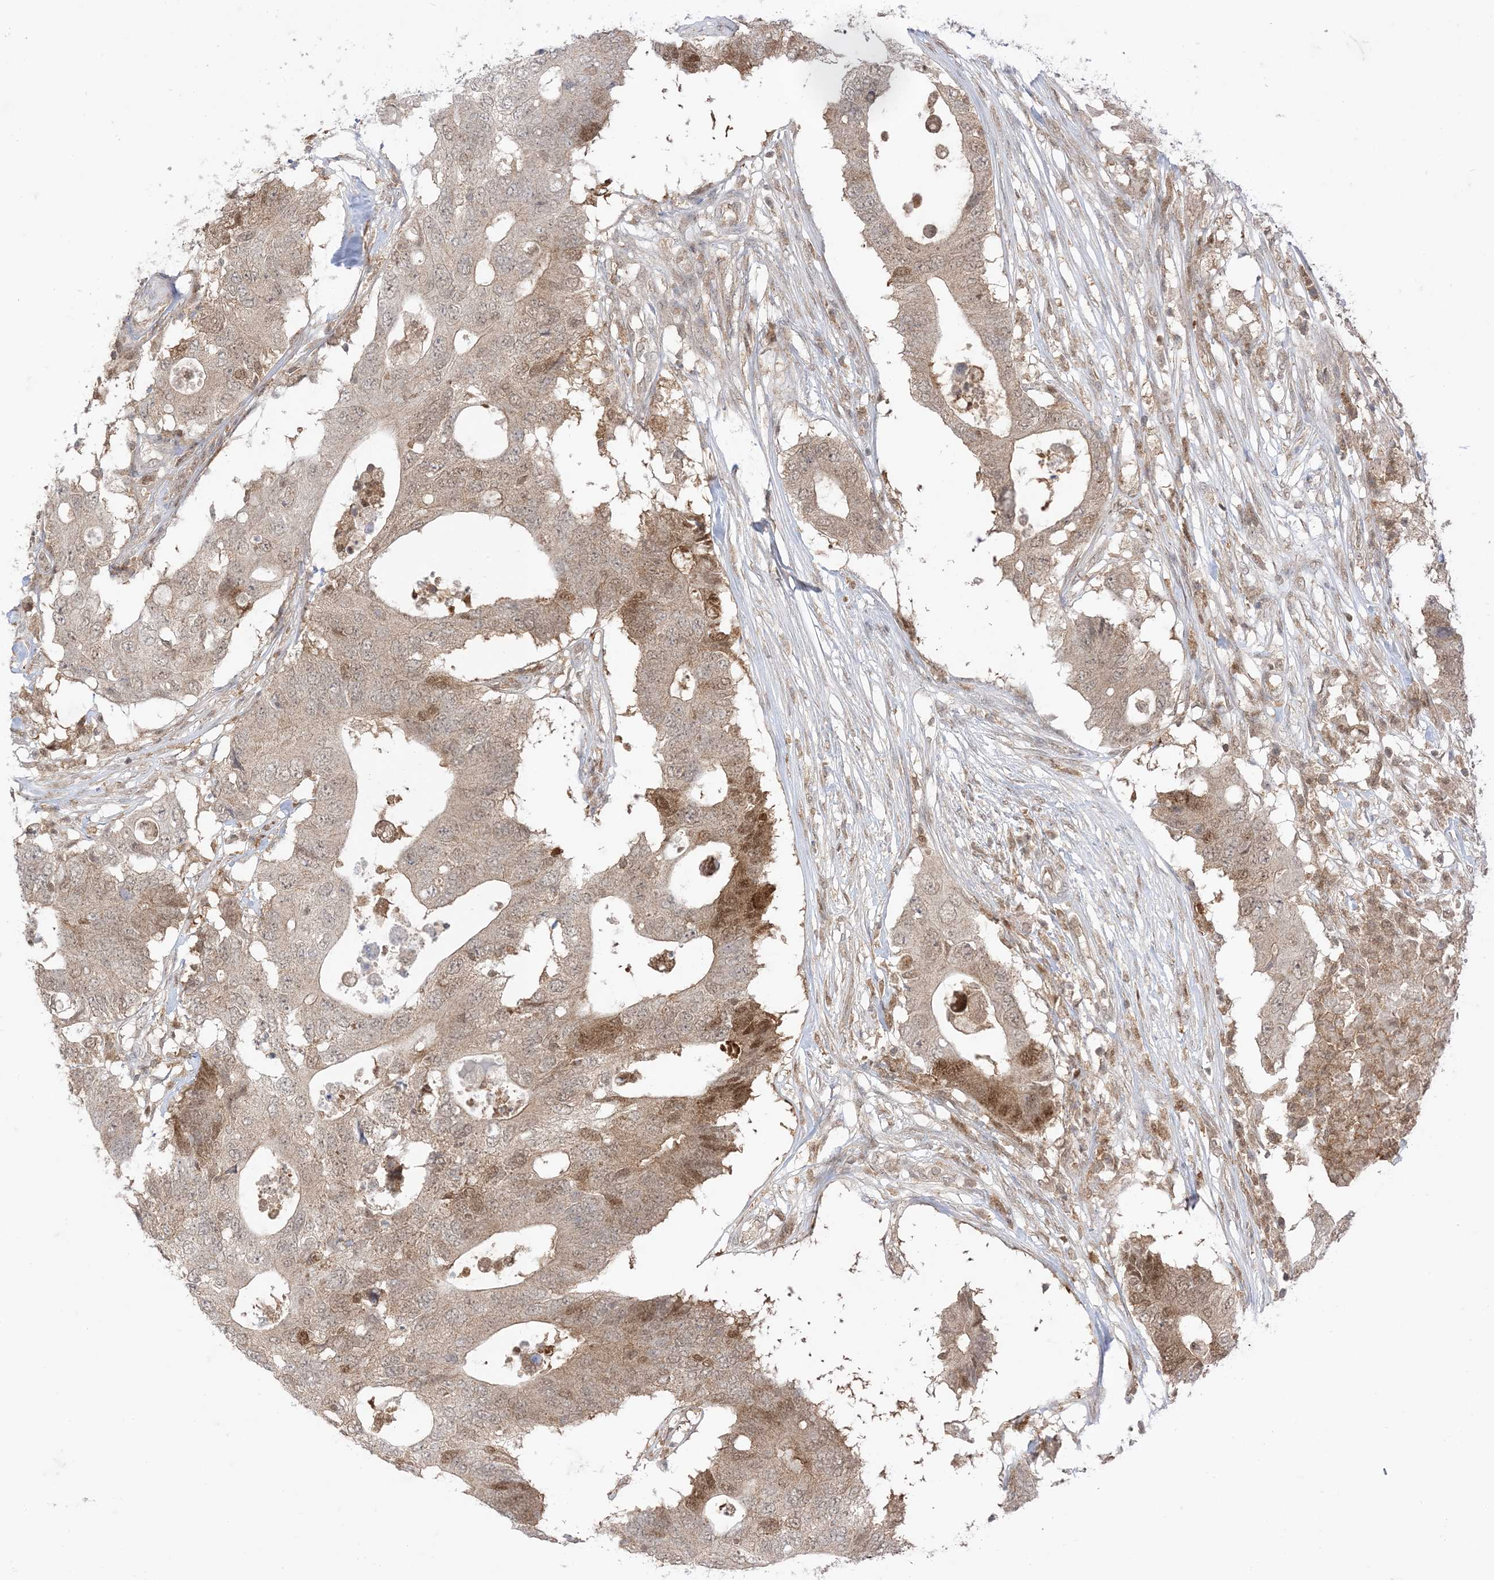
{"staining": {"intensity": "moderate", "quantity": "25%-75%", "location": "cytoplasmic/membranous,nuclear"}, "tissue": "colorectal cancer", "cell_type": "Tumor cells", "image_type": "cancer", "snomed": [{"axis": "morphology", "description": "Adenocarcinoma, NOS"}, {"axis": "topography", "description": "Colon"}], "caption": "A brown stain shows moderate cytoplasmic/membranous and nuclear positivity of a protein in colorectal adenocarcinoma tumor cells.", "gene": "PTPA", "patient": {"sex": "male", "age": 71}}